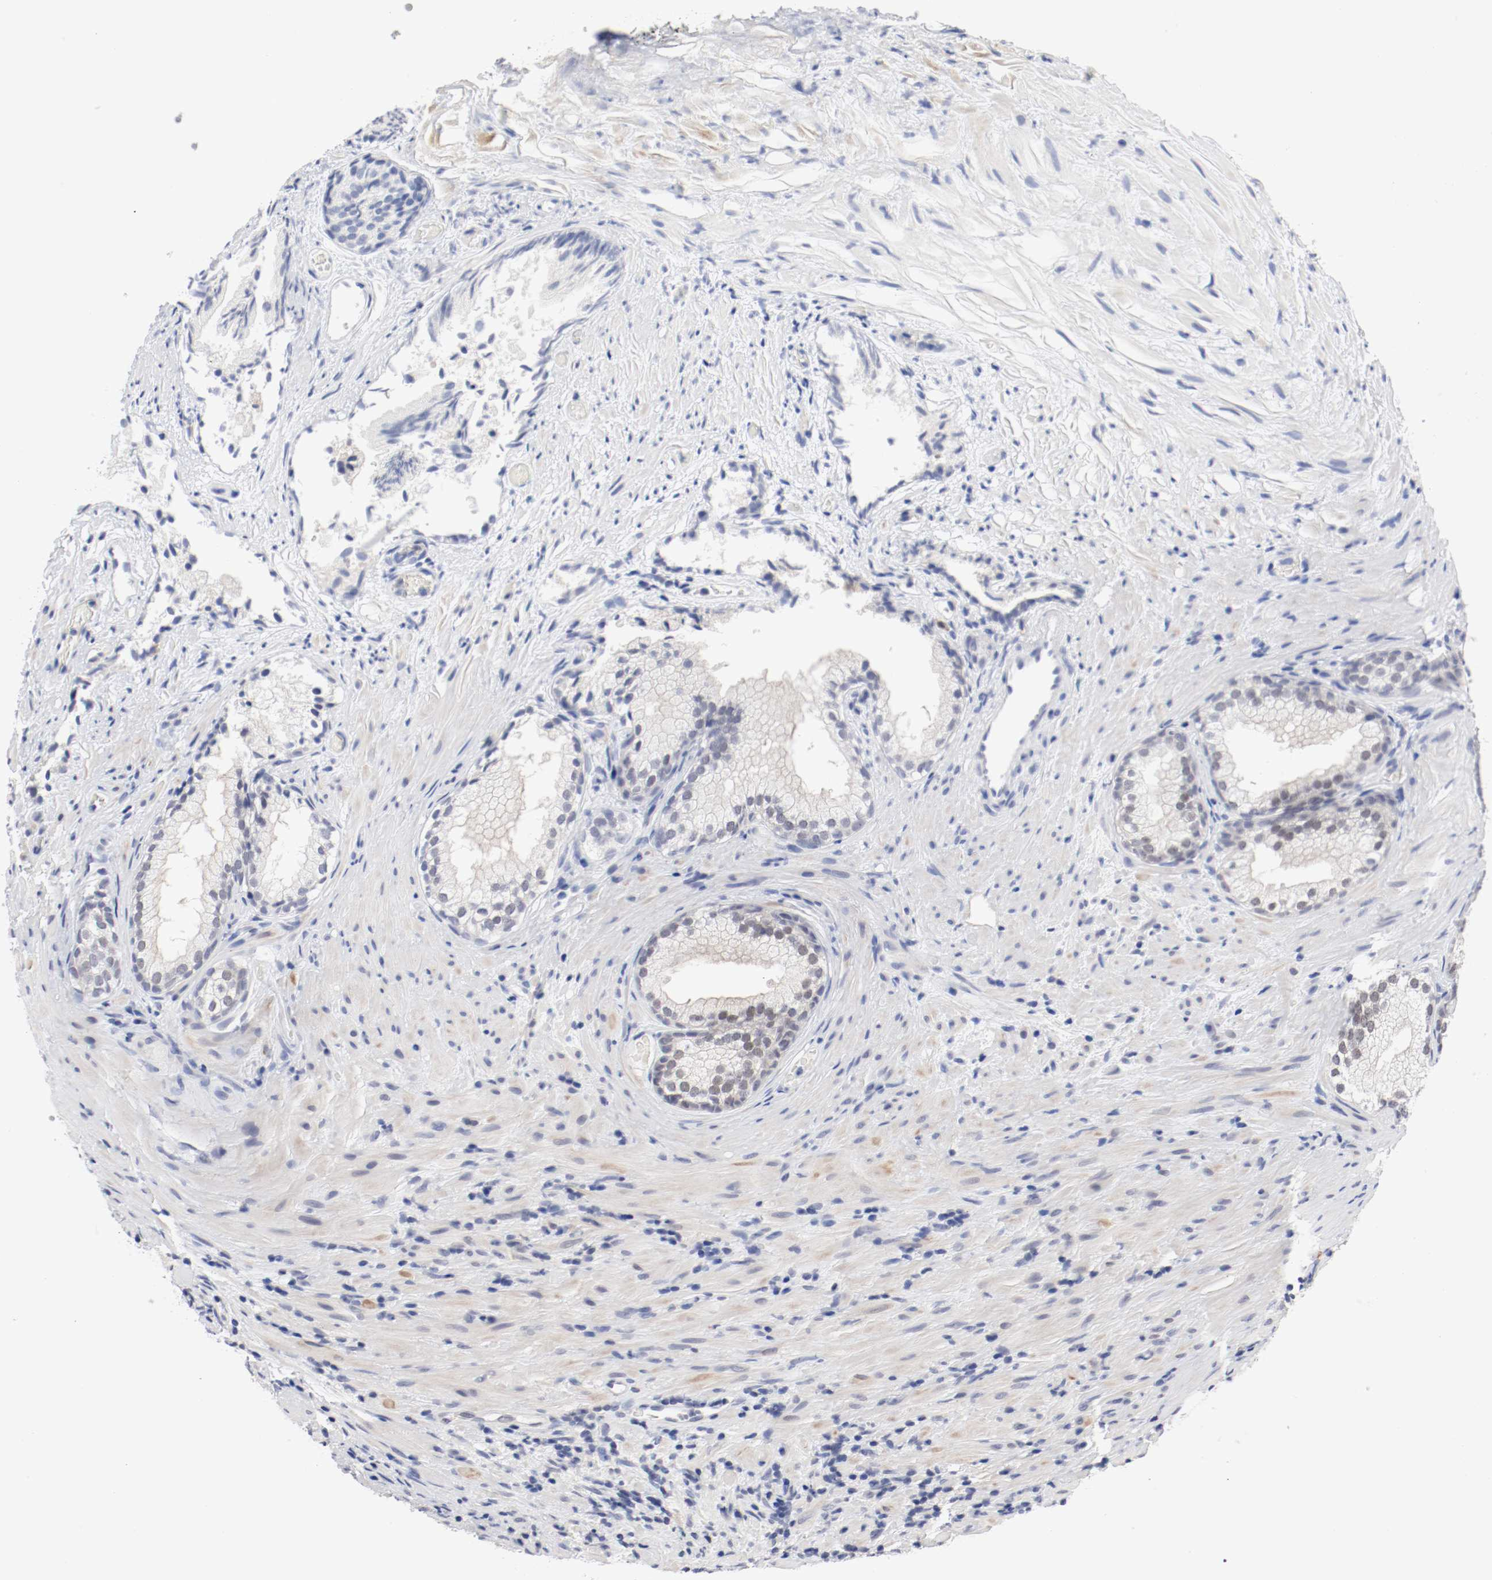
{"staining": {"intensity": "negative", "quantity": "none", "location": "none"}, "tissue": "prostate", "cell_type": "Glandular cells", "image_type": "normal", "snomed": [{"axis": "morphology", "description": "Normal tissue, NOS"}, {"axis": "topography", "description": "Prostate"}], "caption": "Image shows no protein positivity in glandular cells of normal prostate. (Stains: DAB (3,3'-diaminobenzidine) immunohistochemistry (IHC) with hematoxylin counter stain, Microscopy: brightfield microscopy at high magnification).", "gene": "ANKLE2", "patient": {"sex": "male", "age": 76}}